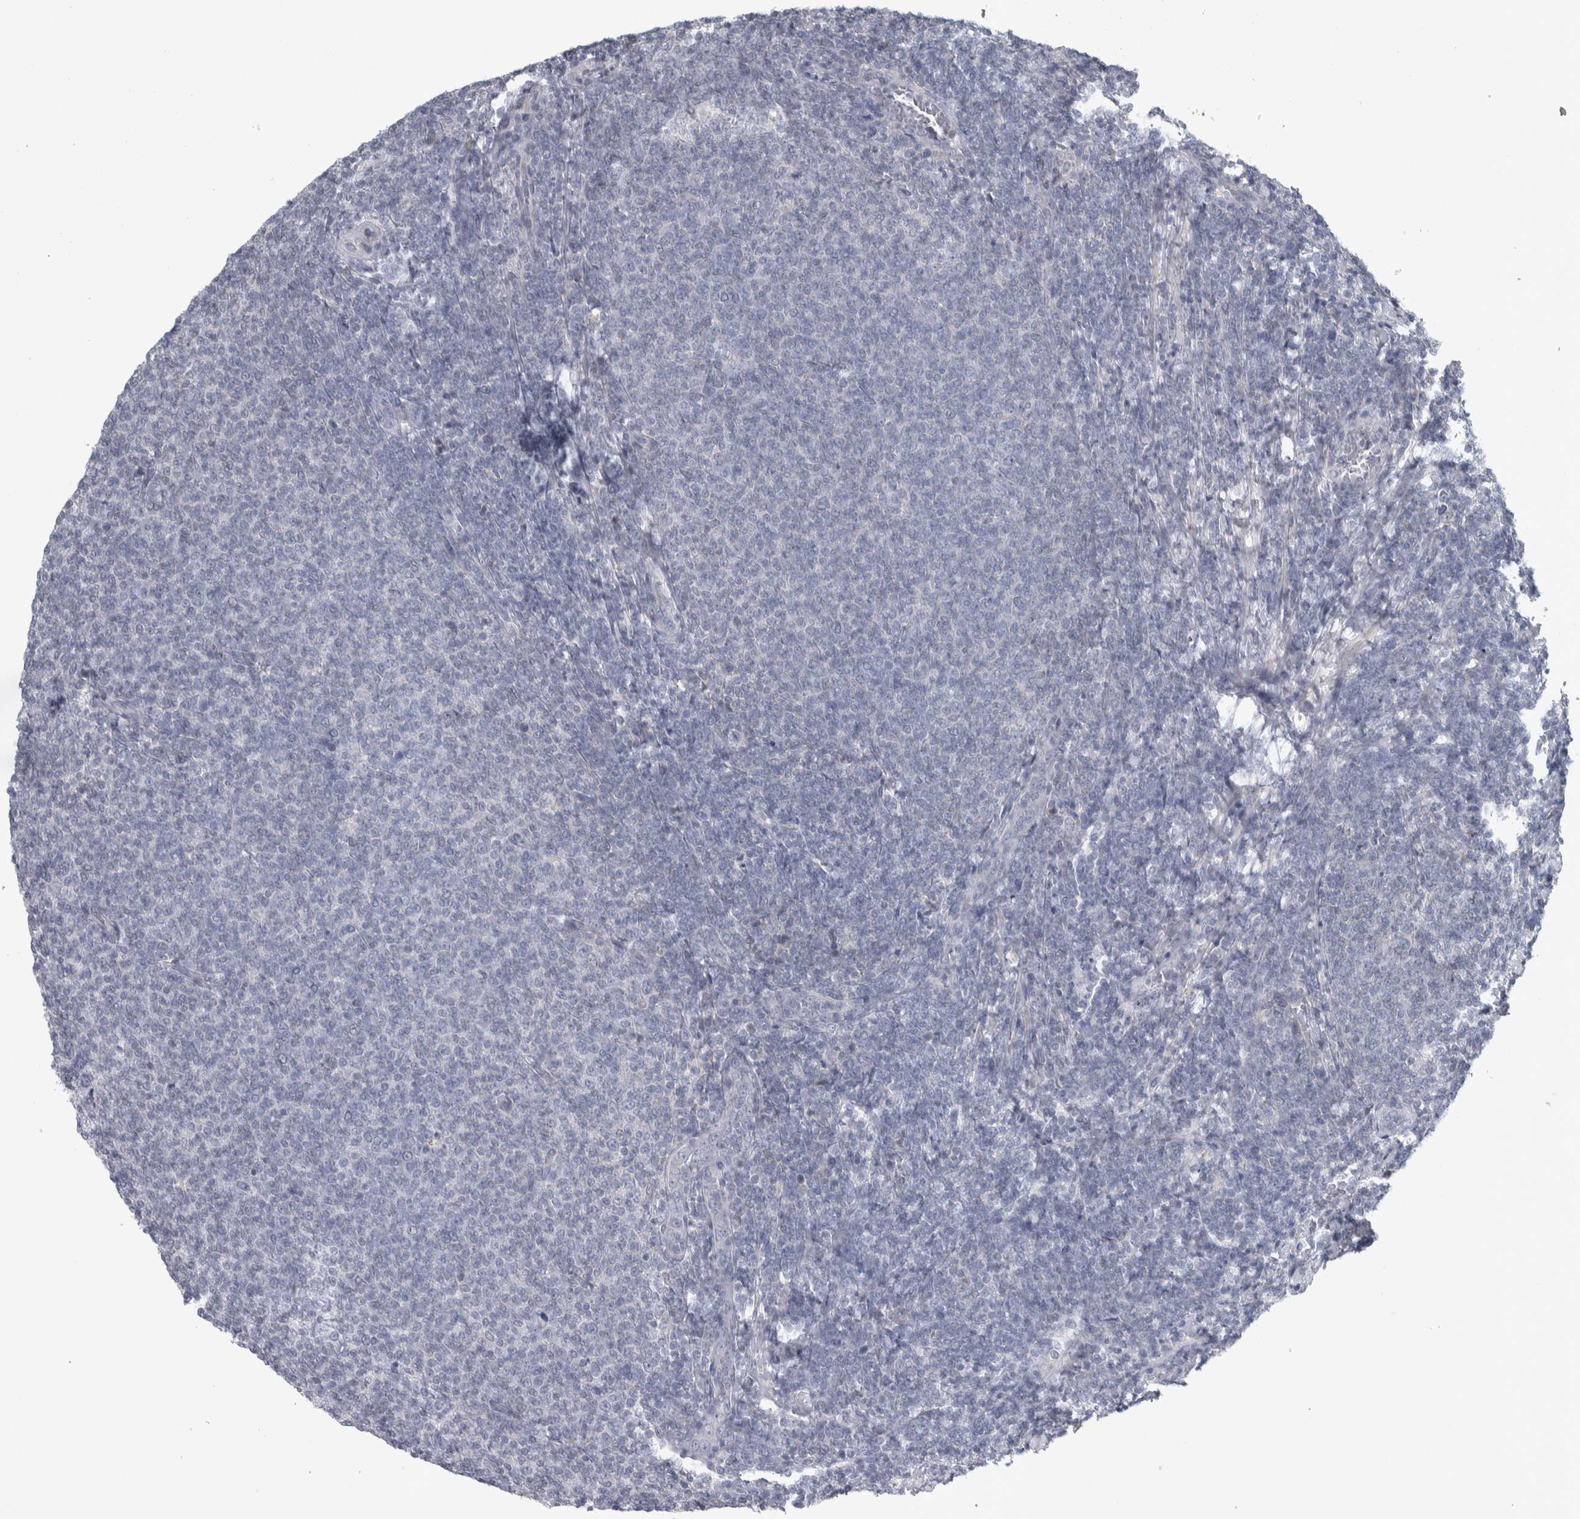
{"staining": {"intensity": "negative", "quantity": "none", "location": "none"}, "tissue": "lymphoma", "cell_type": "Tumor cells", "image_type": "cancer", "snomed": [{"axis": "morphology", "description": "Malignant lymphoma, non-Hodgkin's type, Low grade"}, {"axis": "topography", "description": "Lymph node"}], "caption": "Immunohistochemistry of human malignant lymphoma, non-Hodgkin's type (low-grade) exhibits no expression in tumor cells. (Stains: DAB (3,3'-diaminobenzidine) immunohistochemistry (IHC) with hematoxylin counter stain, Microscopy: brightfield microscopy at high magnification).", "gene": "SIGMAR1", "patient": {"sex": "male", "age": 66}}